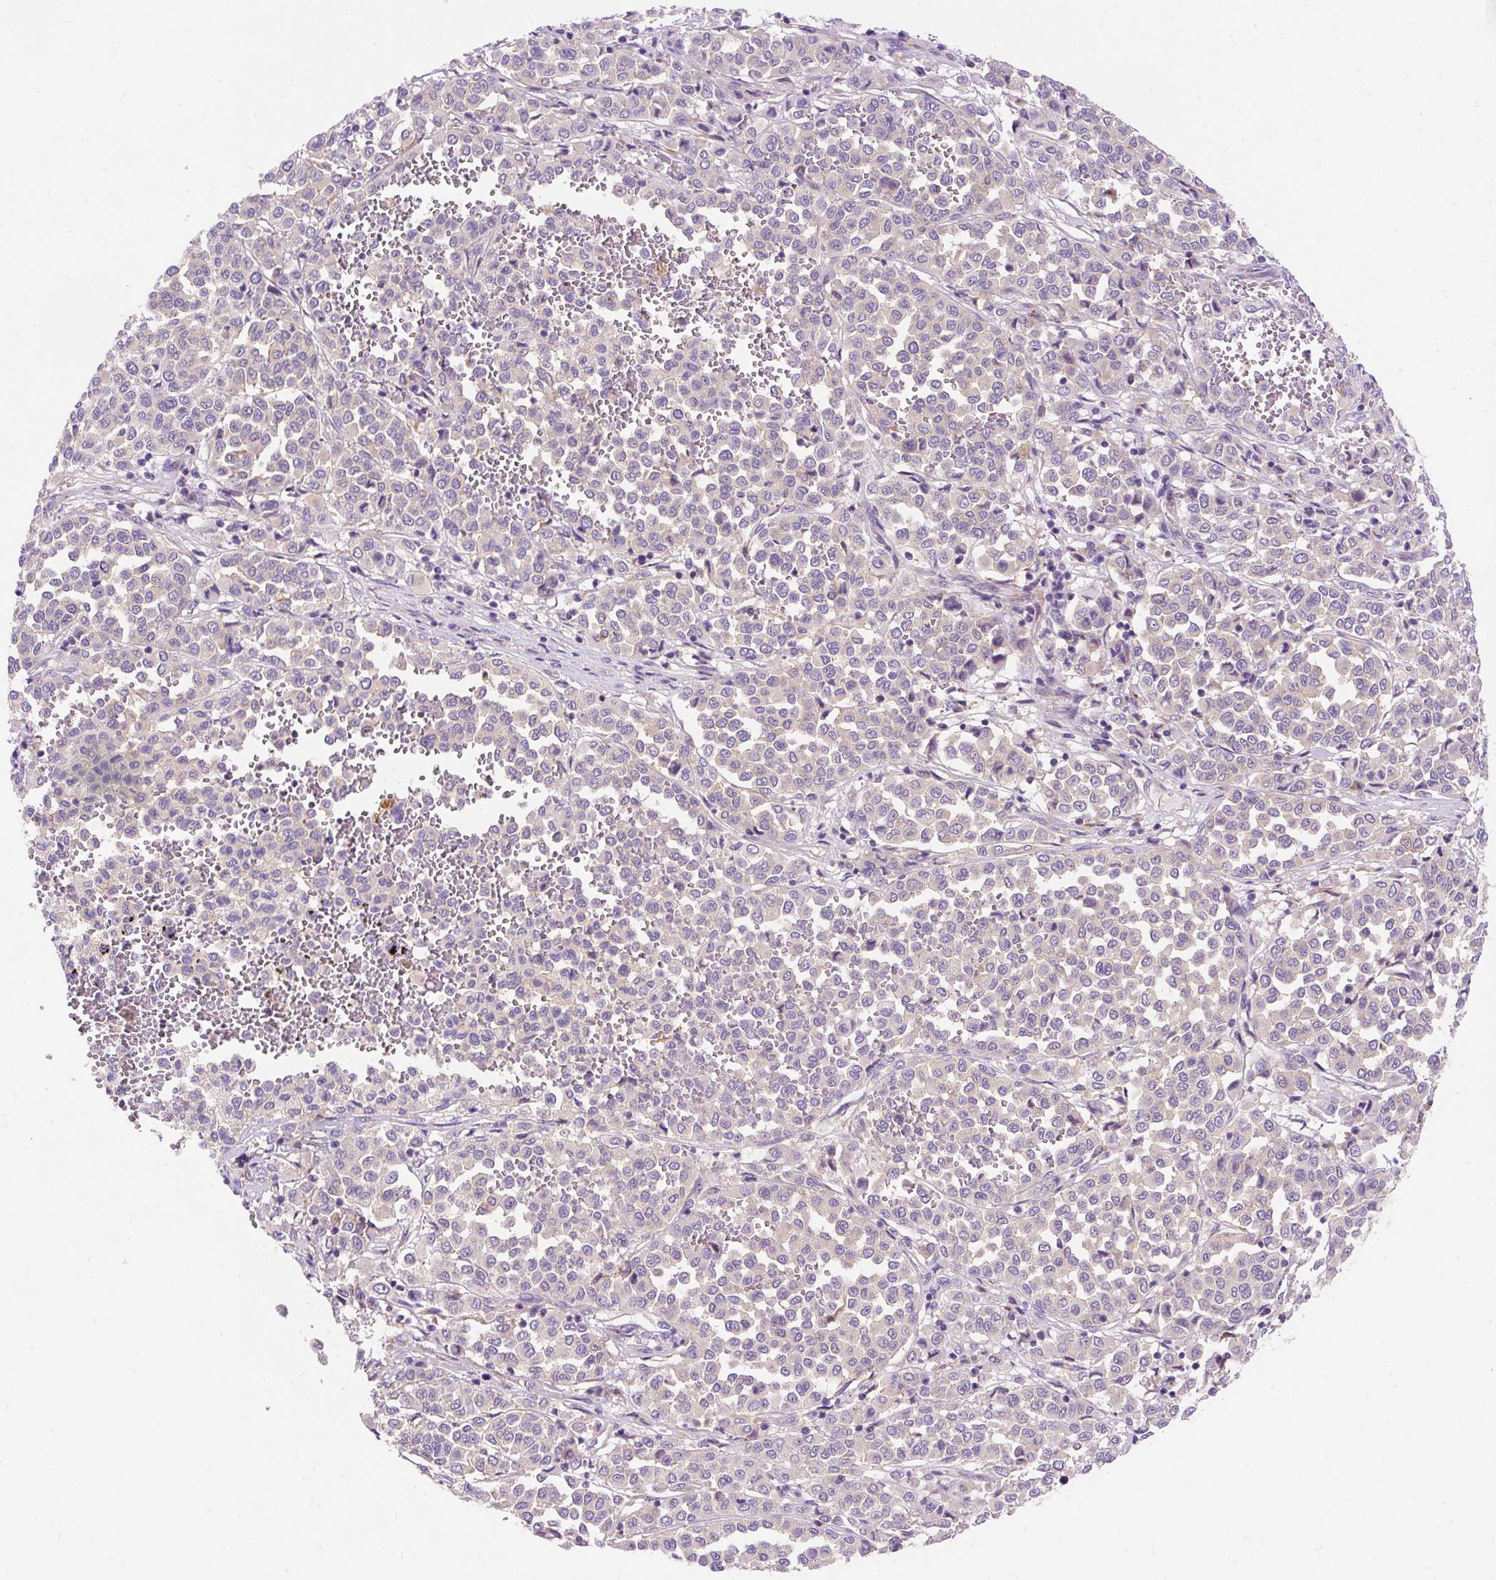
{"staining": {"intensity": "negative", "quantity": "none", "location": "none"}, "tissue": "melanoma", "cell_type": "Tumor cells", "image_type": "cancer", "snomed": [{"axis": "morphology", "description": "Malignant melanoma, Metastatic site"}, {"axis": "topography", "description": "Pancreas"}], "caption": "The histopathology image demonstrates no staining of tumor cells in malignant melanoma (metastatic site).", "gene": "OR4K15", "patient": {"sex": "female", "age": 30}}